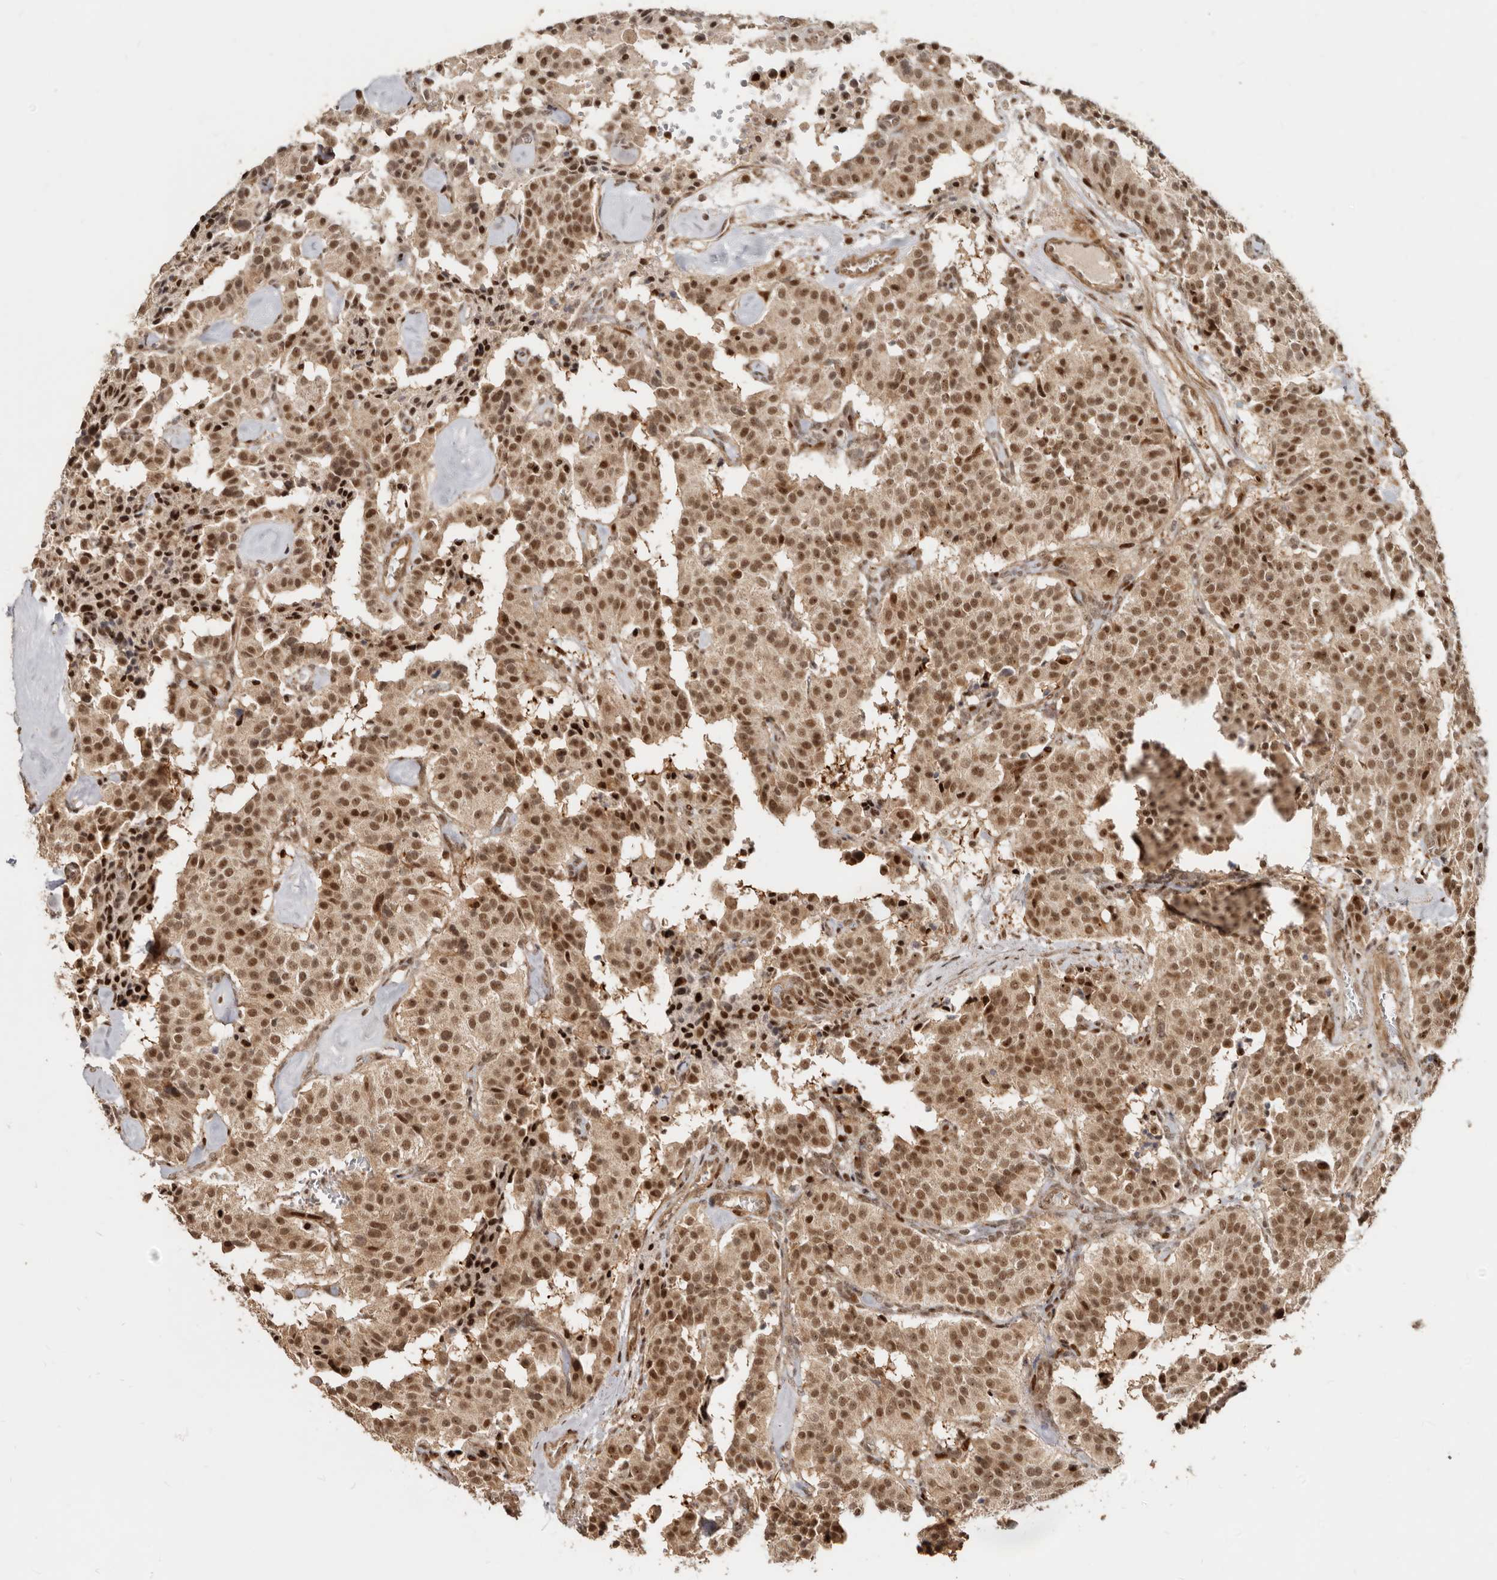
{"staining": {"intensity": "moderate", "quantity": ">75%", "location": "cytoplasmic/membranous,nuclear"}, "tissue": "carcinoid", "cell_type": "Tumor cells", "image_type": "cancer", "snomed": [{"axis": "morphology", "description": "Carcinoid, malignant, NOS"}, {"axis": "topography", "description": "Lung"}], "caption": "The photomicrograph reveals staining of carcinoid, revealing moderate cytoplasmic/membranous and nuclear protein staining (brown color) within tumor cells. (brown staining indicates protein expression, while blue staining denotes nuclei).", "gene": "GPBP1L1", "patient": {"sex": "male", "age": 30}}